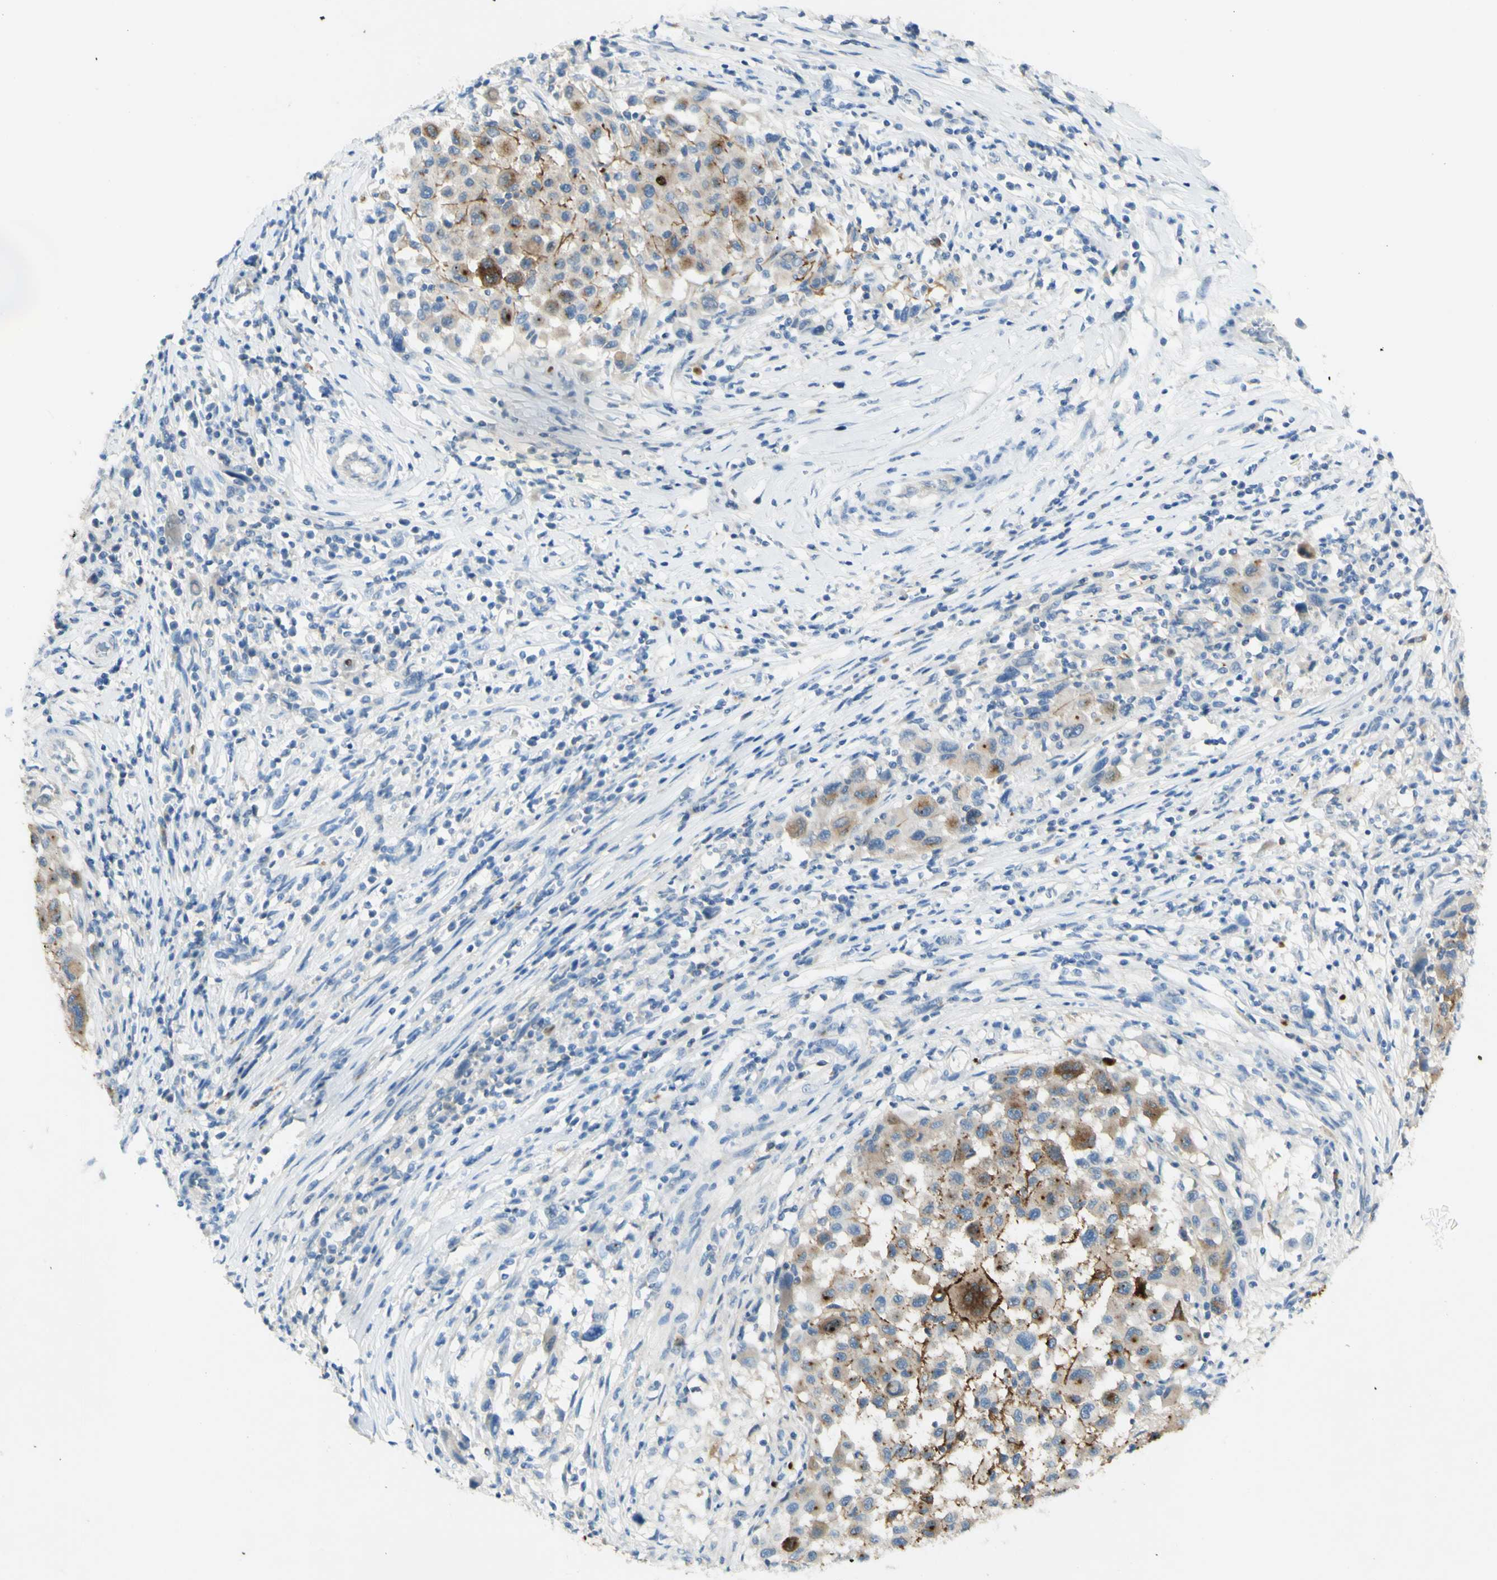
{"staining": {"intensity": "weak", "quantity": ">75%", "location": "cytoplasmic/membranous"}, "tissue": "melanoma", "cell_type": "Tumor cells", "image_type": "cancer", "snomed": [{"axis": "morphology", "description": "Malignant melanoma, Metastatic site"}, {"axis": "topography", "description": "Lymph node"}], "caption": "Immunohistochemistry micrograph of neoplastic tissue: malignant melanoma (metastatic site) stained using IHC demonstrates low levels of weak protein expression localized specifically in the cytoplasmic/membranous of tumor cells, appearing as a cytoplasmic/membranous brown color.", "gene": "GDF15", "patient": {"sex": "male", "age": 61}}